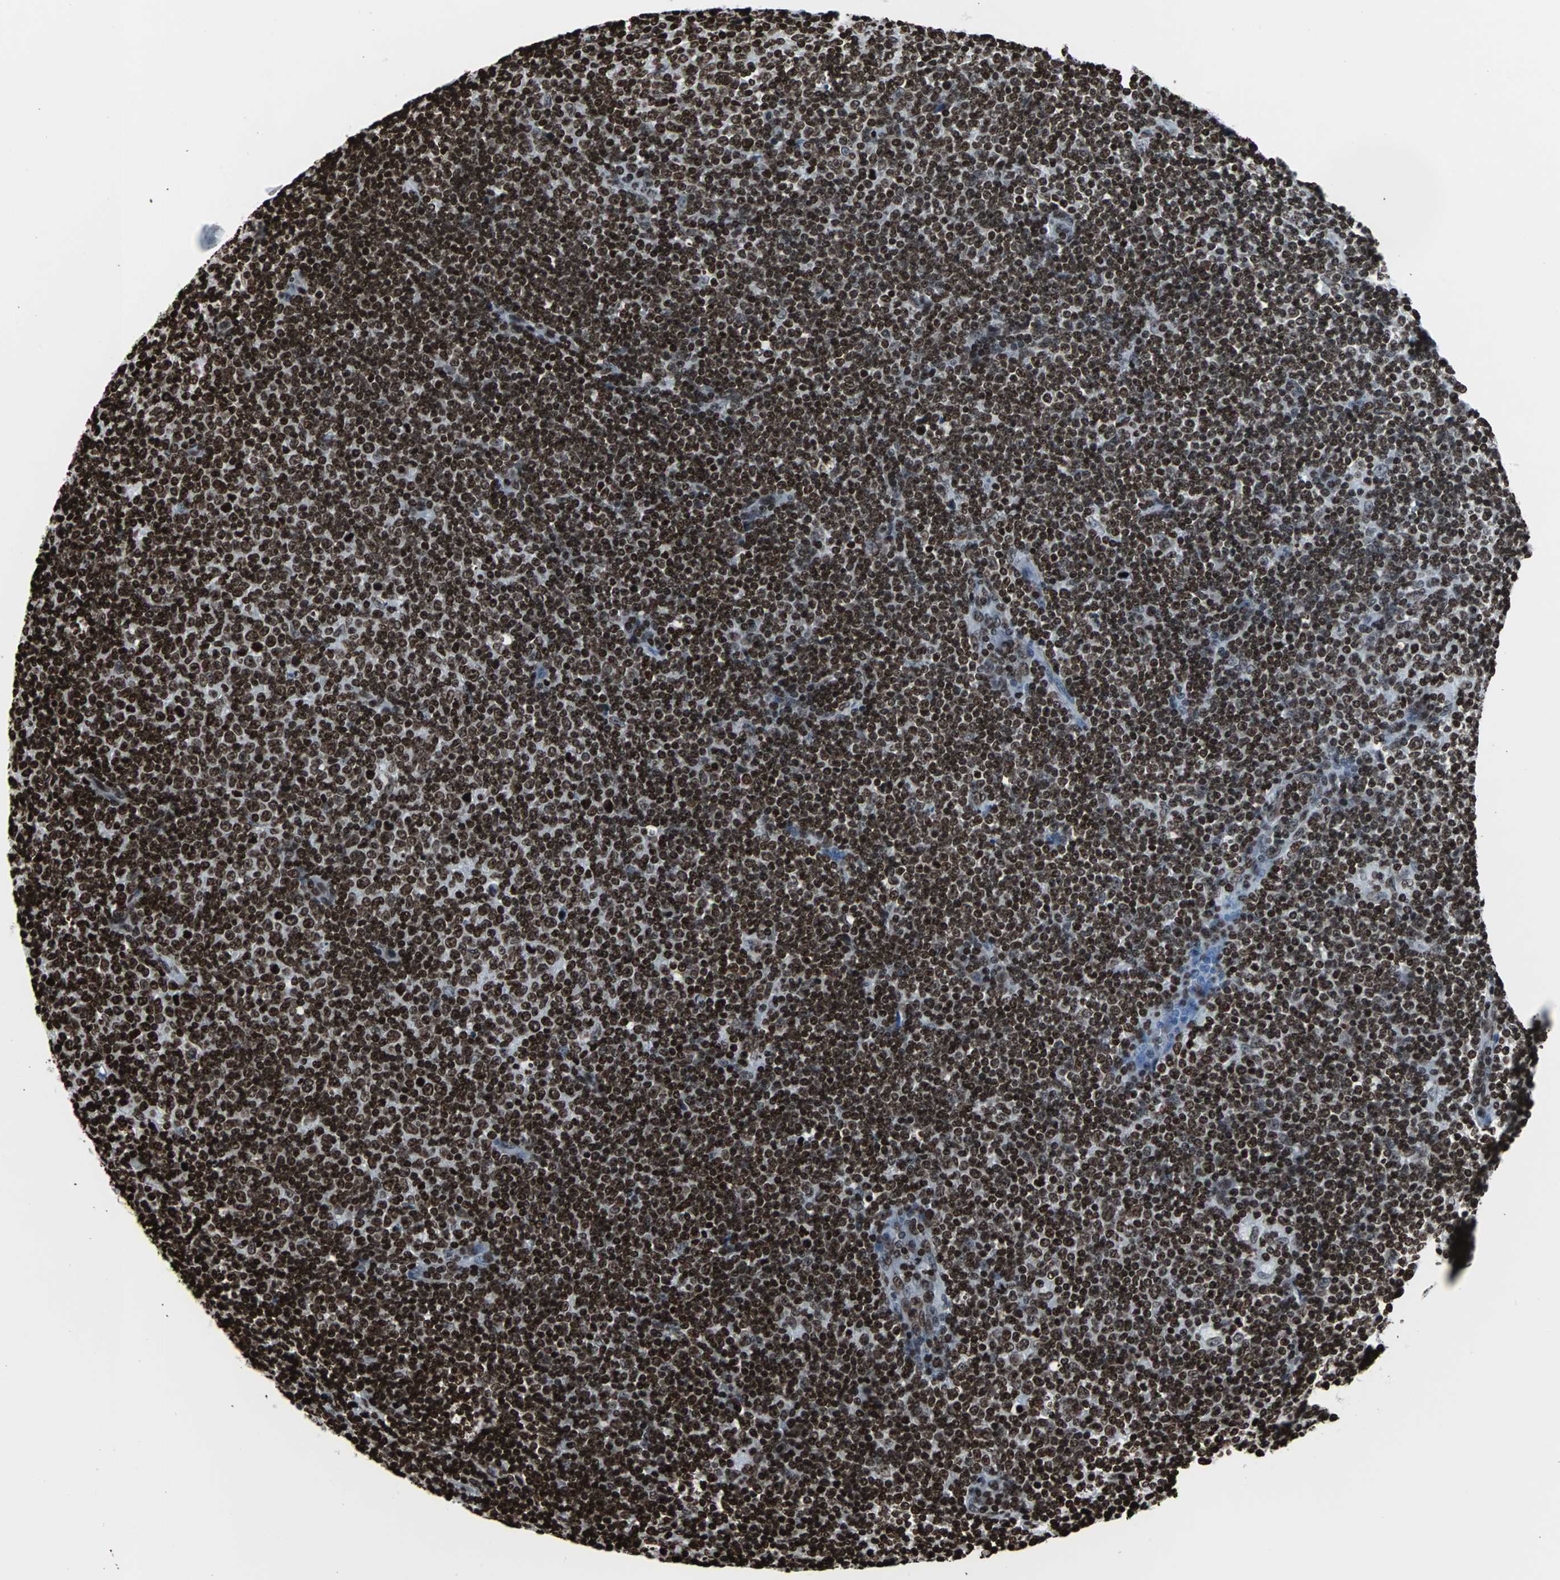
{"staining": {"intensity": "strong", "quantity": ">75%", "location": "nuclear"}, "tissue": "lymphoma", "cell_type": "Tumor cells", "image_type": "cancer", "snomed": [{"axis": "morphology", "description": "Malignant lymphoma, non-Hodgkin's type, Low grade"}, {"axis": "topography", "description": "Lymph node"}], "caption": "High-magnification brightfield microscopy of malignant lymphoma, non-Hodgkin's type (low-grade) stained with DAB (brown) and counterstained with hematoxylin (blue). tumor cells exhibit strong nuclear staining is identified in approximately>75% of cells. (DAB IHC, brown staining for protein, blue staining for nuclei).", "gene": "H2BC18", "patient": {"sex": "male", "age": 70}}